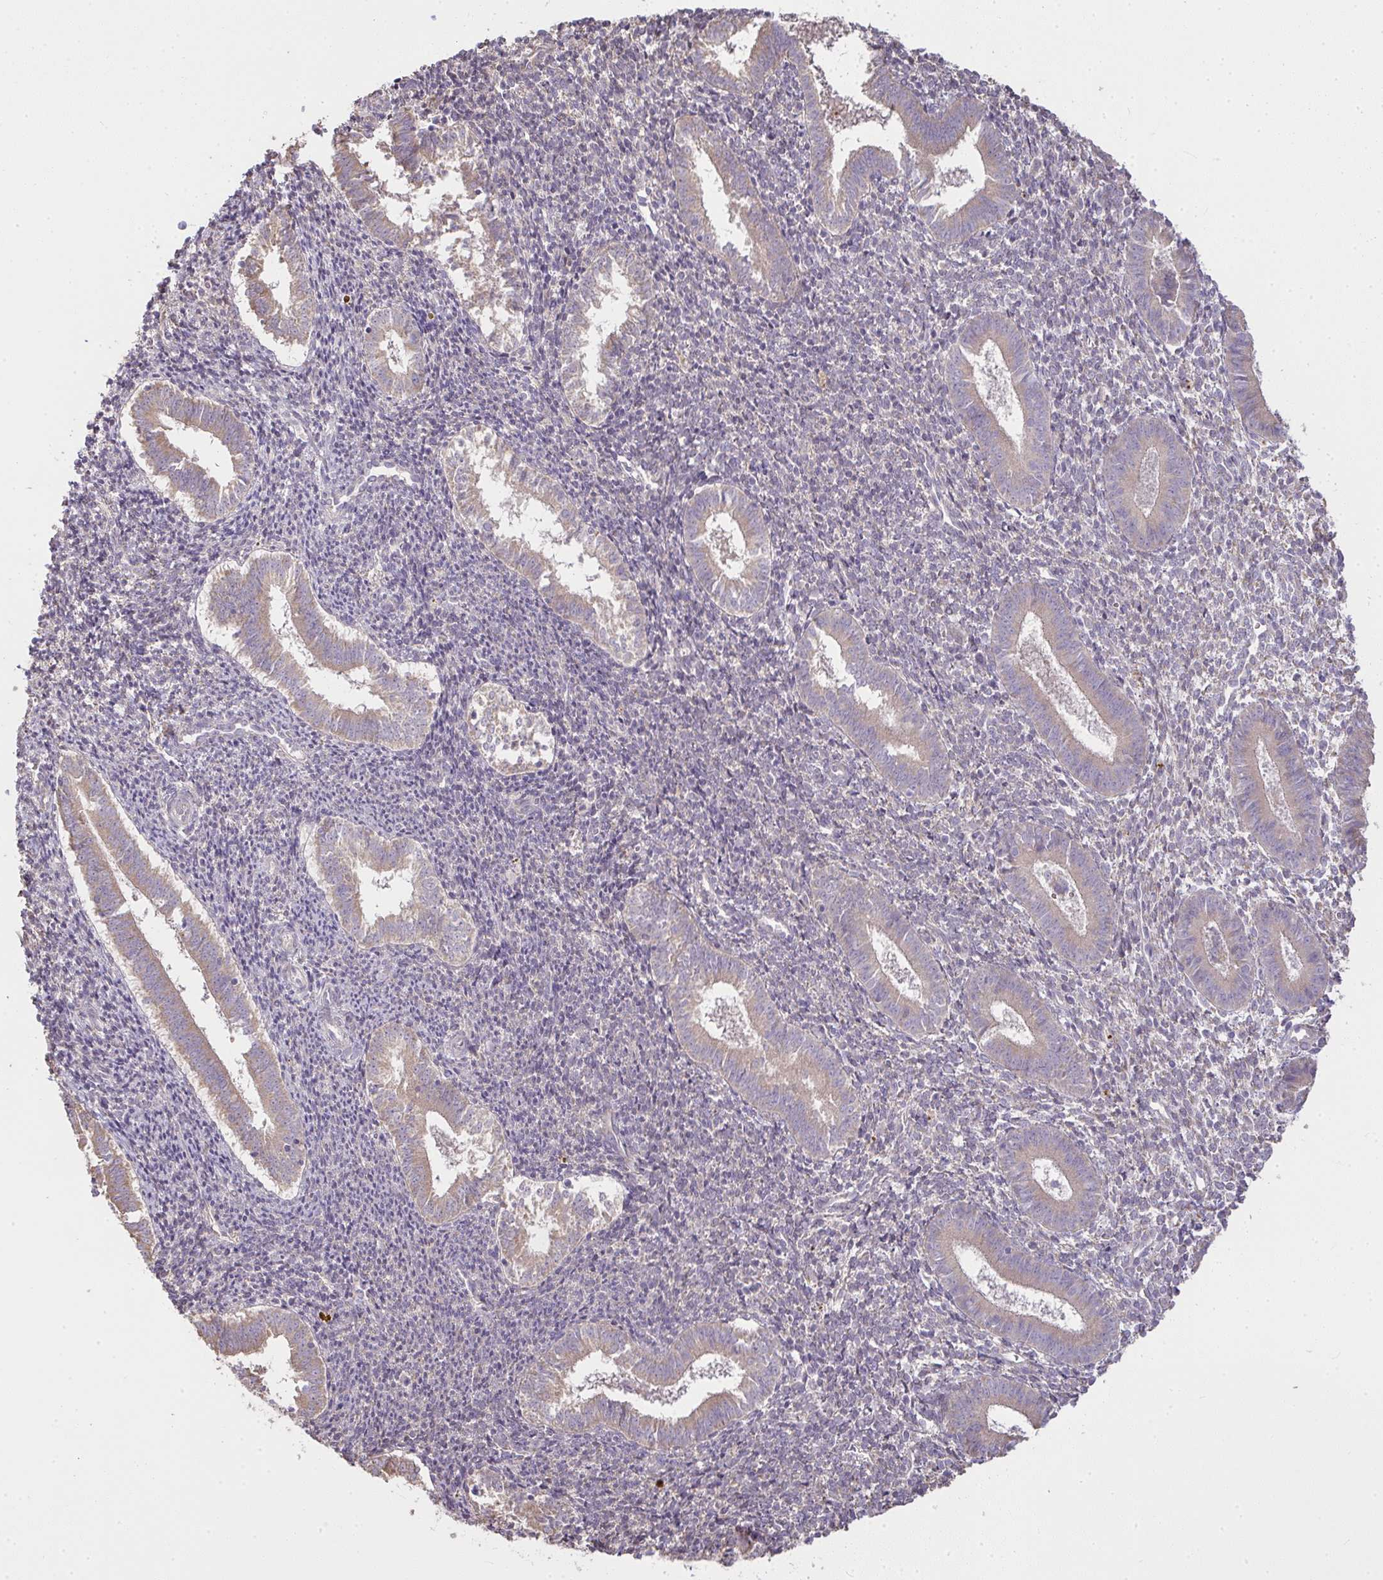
{"staining": {"intensity": "negative", "quantity": "none", "location": "none"}, "tissue": "endometrium", "cell_type": "Cells in endometrial stroma", "image_type": "normal", "snomed": [{"axis": "morphology", "description": "Normal tissue, NOS"}, {"axis": "topography", "description": "Endometrium"}], "caption": "Benign endometrium was stained to show a protein in brown. There is no significant expression in cells in endometrial stroma. (Stains: DAB (3,3'-diaminobenzidine) IHC with hematoxylin counter stain, Microscopy: brightfield microscopy at high magnification).", "gene": "BRINP3", "patient": {"sex": "female", "age": 25}}